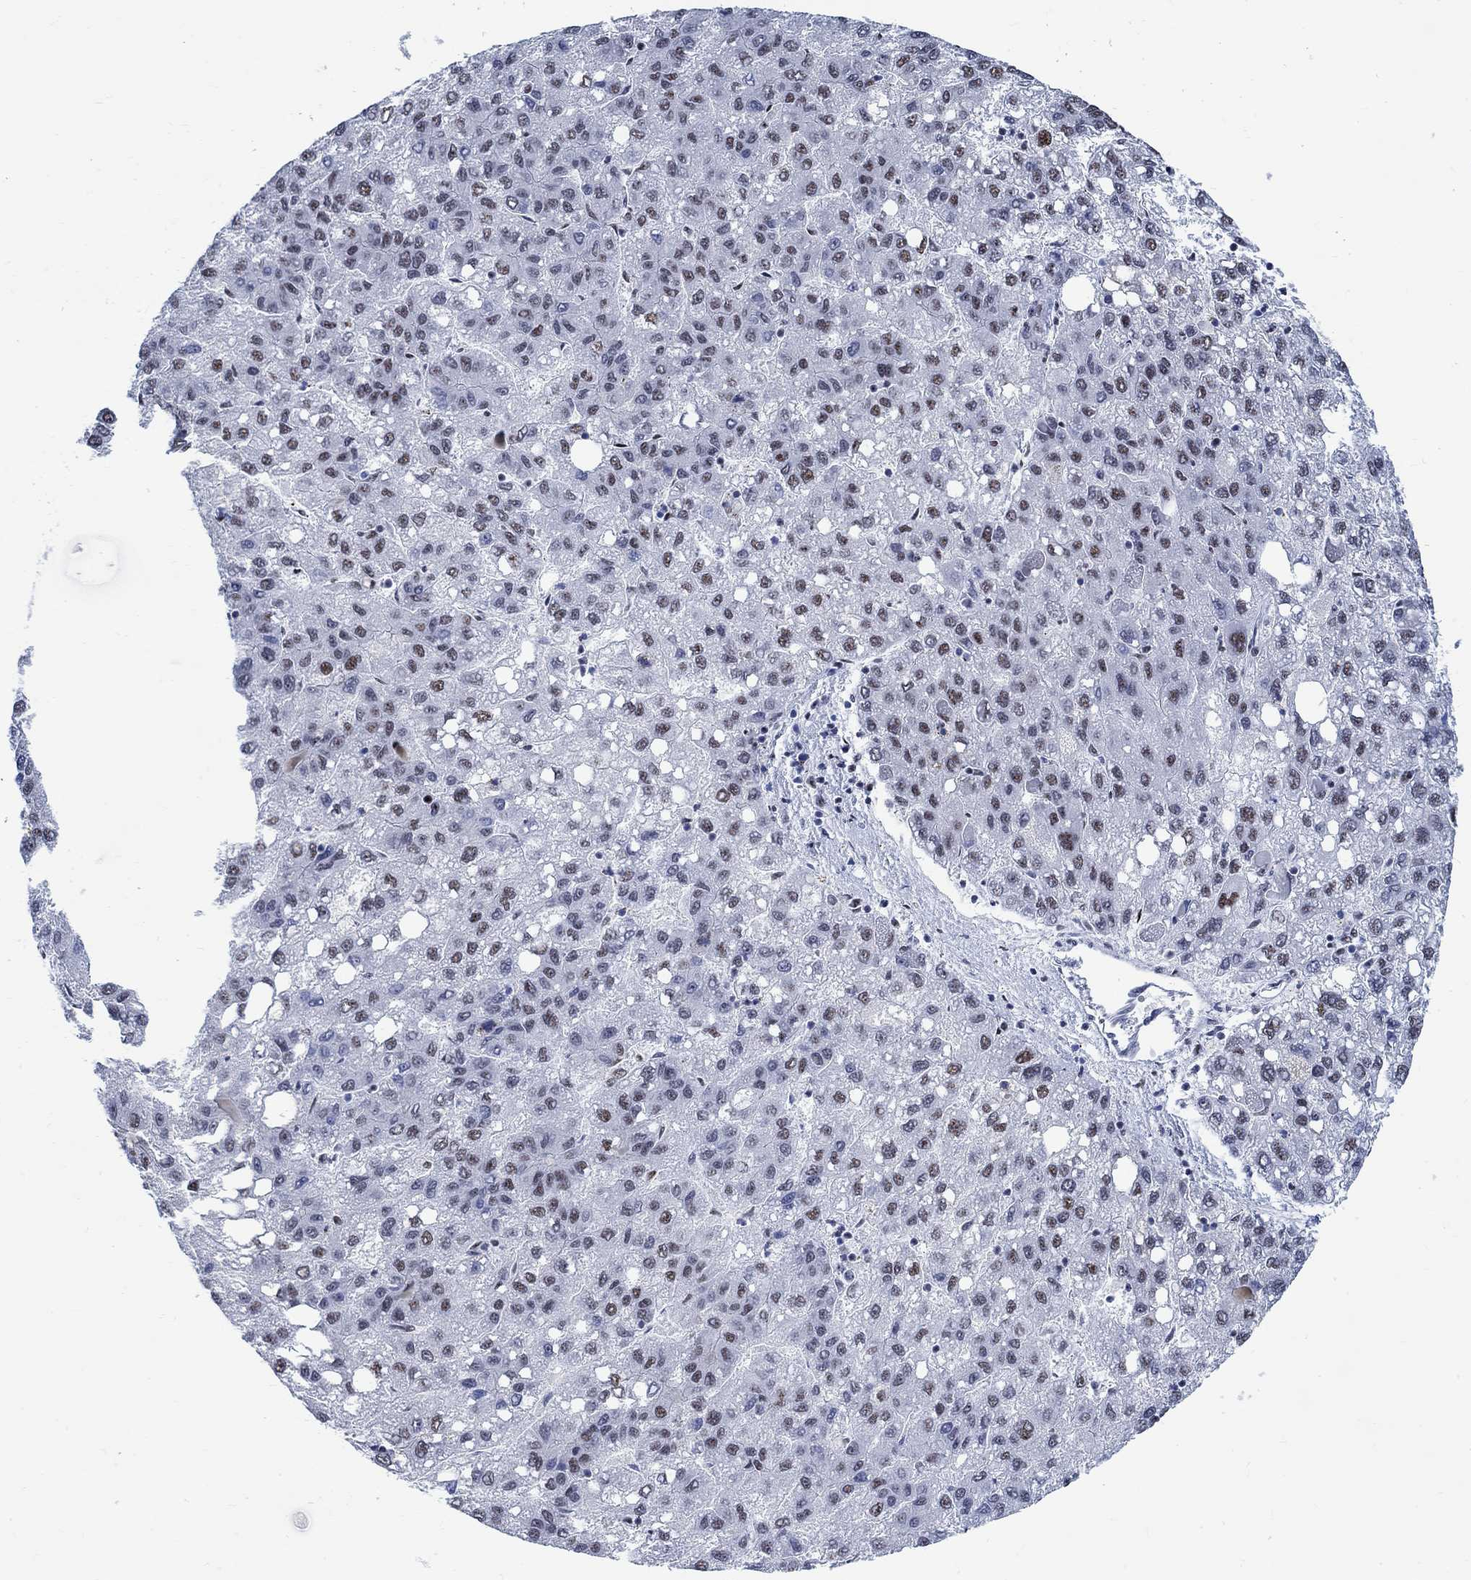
{"staining": {"intensity": "weak", "quantity": "25%-75%", "location": "nuclear"}, "tissue": "liver cancer", "cell_type": "Tumor cells", "image_type": "cancer", "snomed": [{"axis": "morphology", "description": "Carcinoma, Hepatocellular, NOS"}, {"axis": "topography", "description": "Liver"}], "caption": "Human liver cancer stained with a brown dye demonstrates weak nuclear positive expression in approximately 25%-75% of tumor cells.", "gene": "DLK1", "patient": {"sex": "female", "age": 82}}